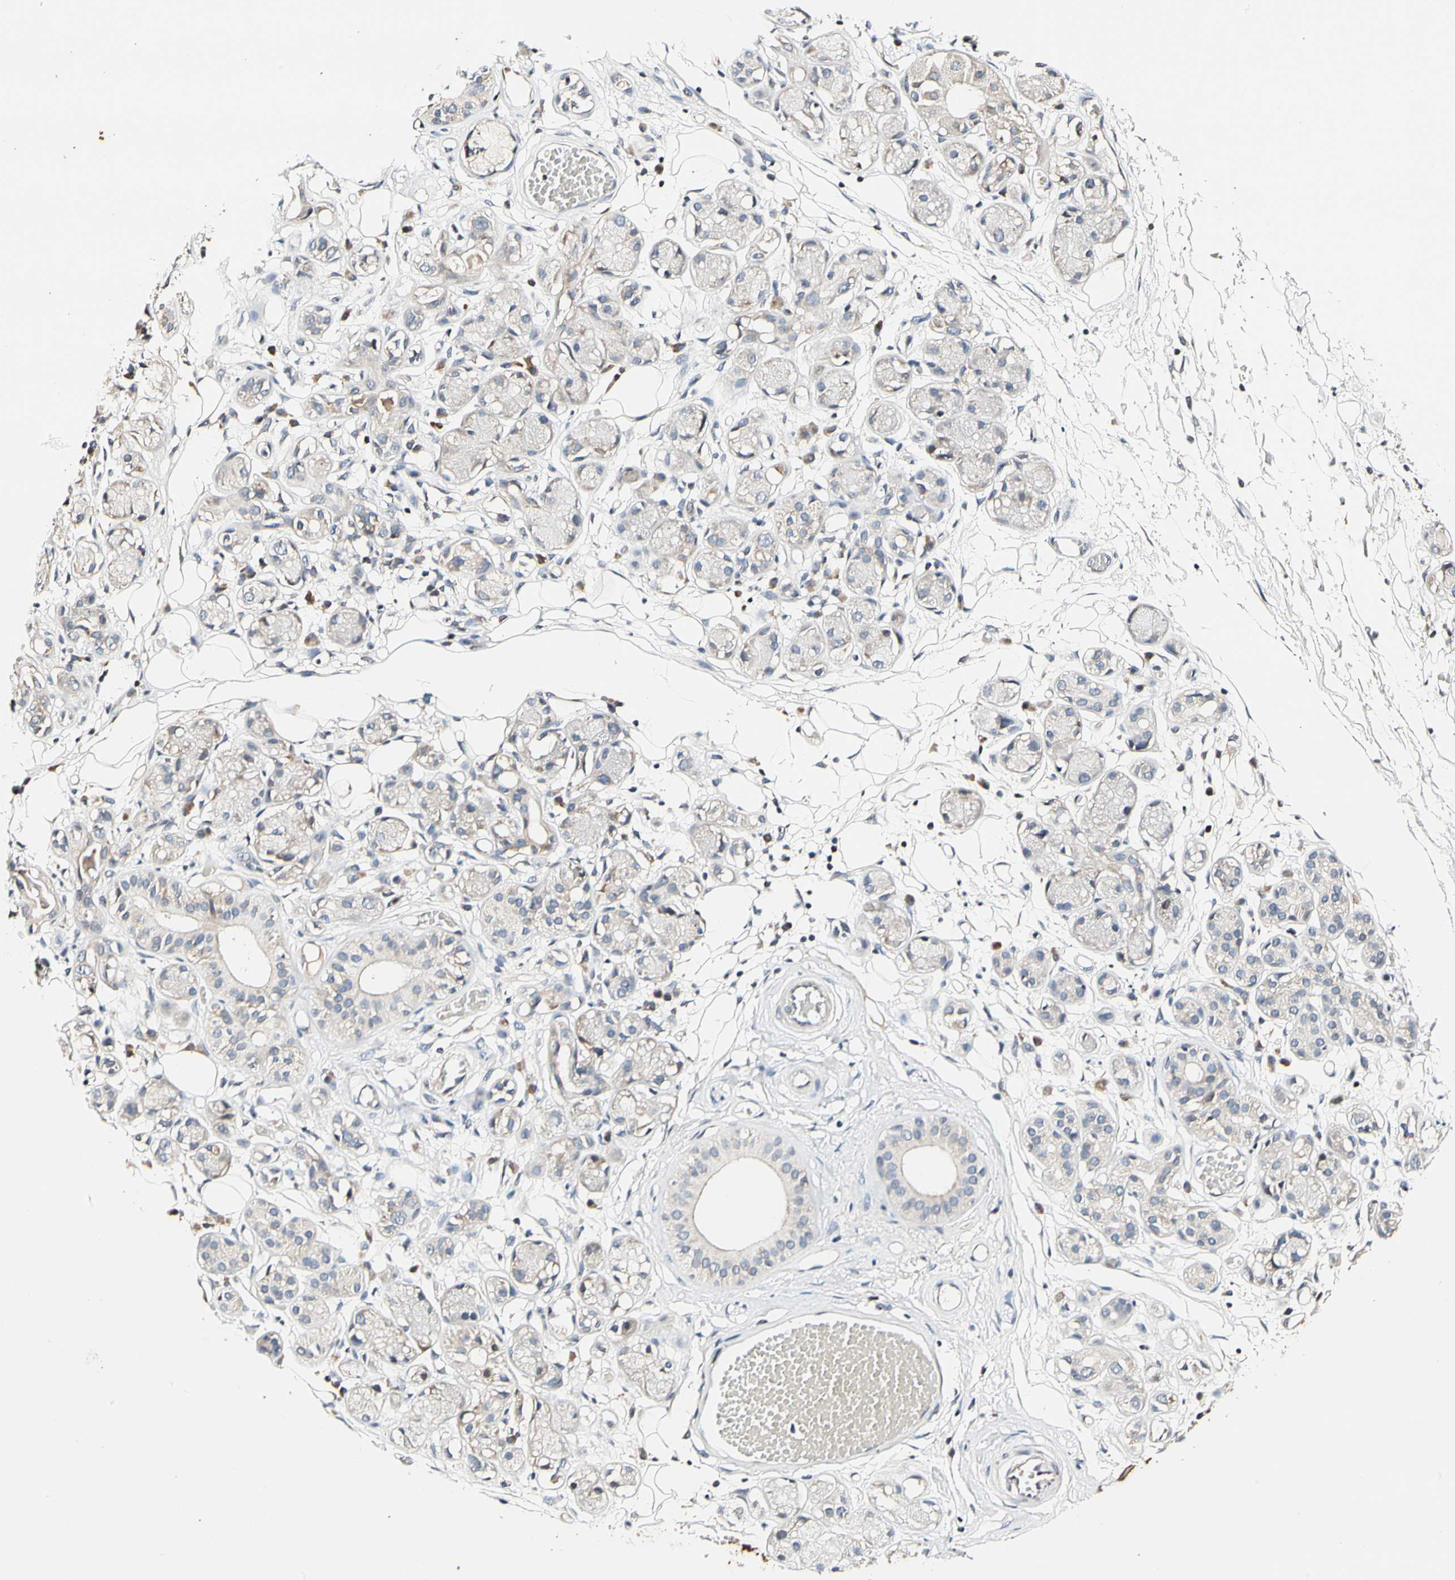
{"staining": {"intensity": "weak", "quantity": "25%-75%", "location": "cytoplasmic/membranous"}, "tissue": "adipose tissue", "cell_type": "Adipocytes", "image_type": "normal", "snomed": [{"axis": "morphology", "description": "Normal tissue, NOS"}, {"axis": "morphology", "description": "Inflammation, NOS"}, {"axis": "topography", "description": "Vascular tissue"}, {"axis": "topography", "description": "Salivary gland"}], "caption": "DAB (3,3'-diaminobenzidine) immunohistochemical staining of unremarkable adipose tissue shows weak cytoplasmic/membranous protein expression in about 25%-75% of adipocytes. (DAB (3,3'-diaminobenzidine) IHC with brightfield microscopy, high magnification).", "gene": "SOX30", "patient": {"sex": "female", "age": 75}}